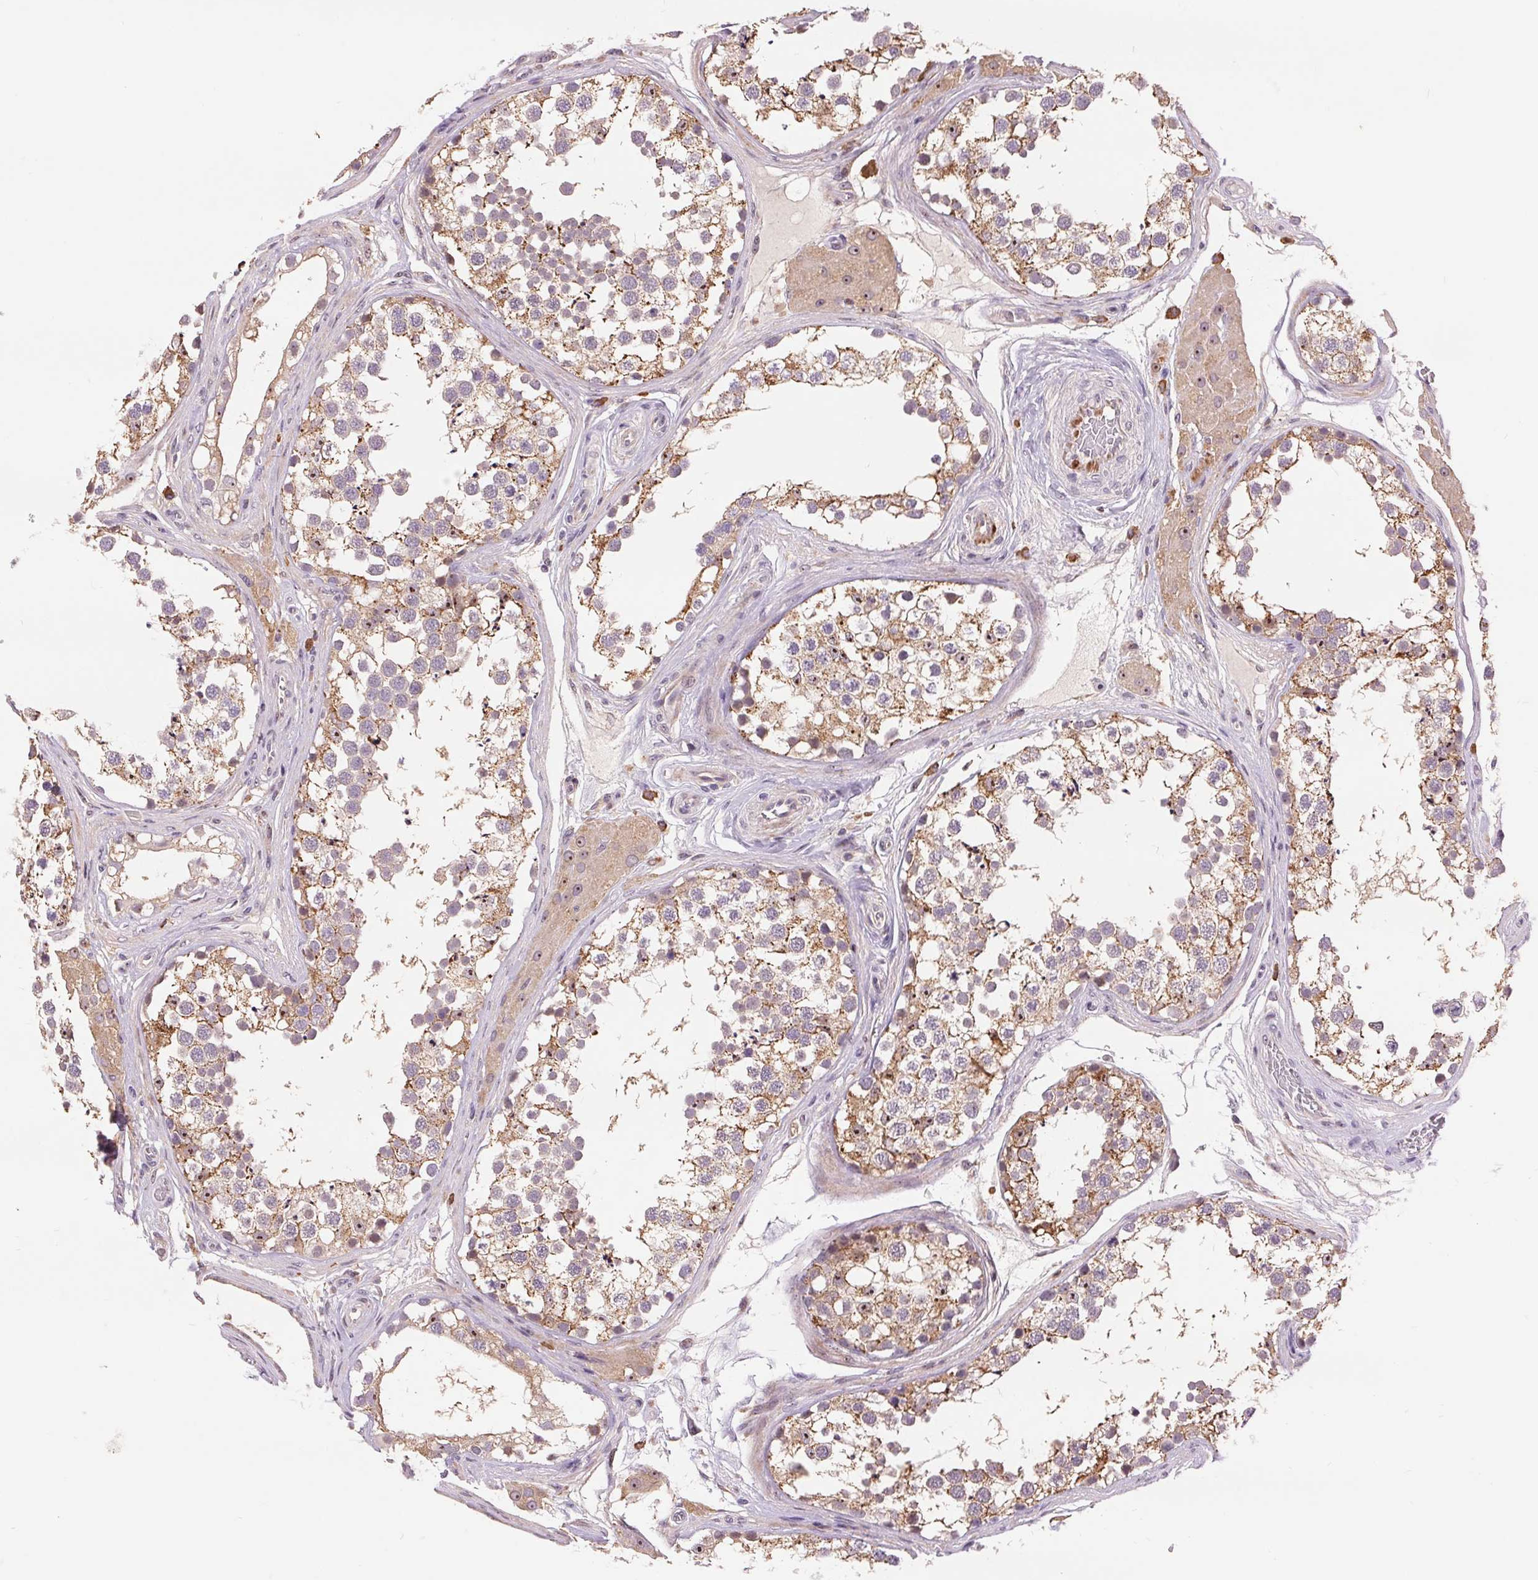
{"staining": {"intensity": "moderate", "quantity": "25%-75%", "location": "cytoplasmic/membranous,nuclear"}, "tissue": "testis", "cell_type": "Cells in seminiferous ducts", "image_type": "normal", "snomed": [{"axis": "morphology", "description": "Normal tissue, NOS"}, {"axis": "morphology", "description": "Seminoma, NOS"}, {"axis": "topography", "description": "Testis"}], "caption": "High-magnification brightfield microscopy of normal testis stained with DAB (brown) and counterstained with hematoxylin (blue). cells in seminiferous ducts exhibit moderate cytoplasmic/membranous,nuclear staining is appreciated in about25%-75% of cells. Immunohistochemistry (ihc) stains the protein of interest in brown and the nuclei are stained blue.", "gene": "RANBP3L", "patient": {"sex": "male", "age": 65}}